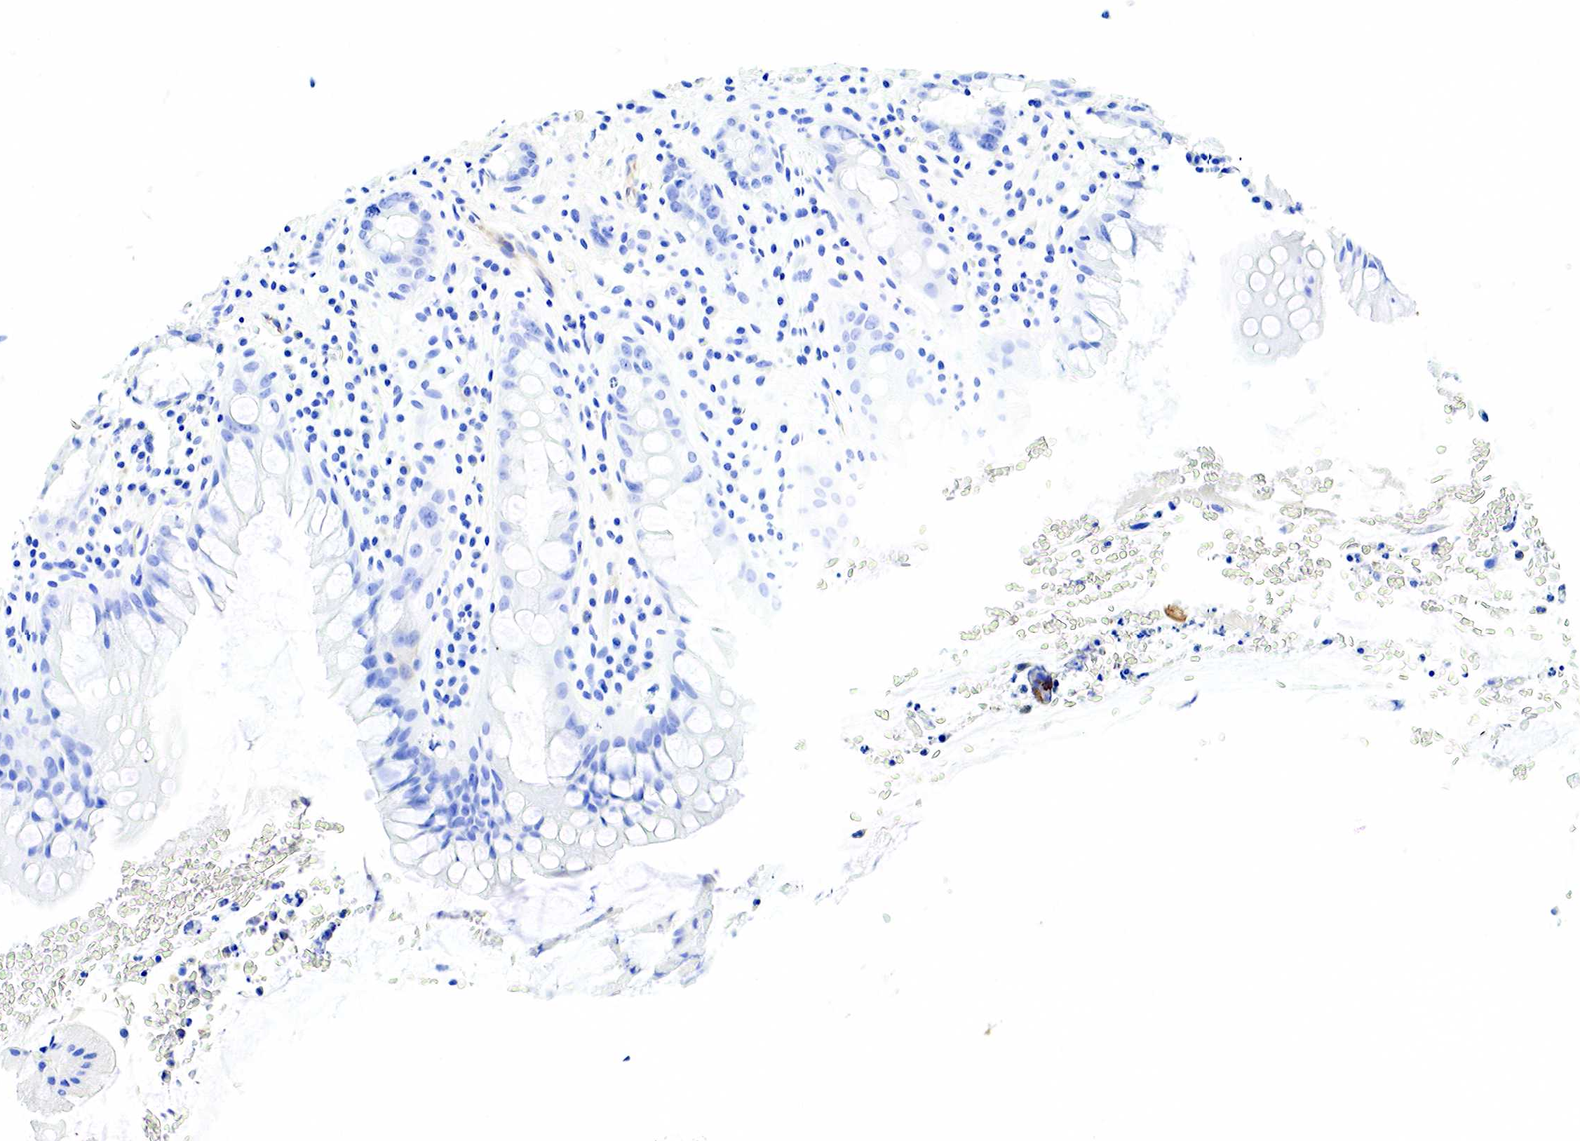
{"staining": {"intensity": "negative", "quantity": "none", "location": "none"}, "tissue": "rectum", "cell_type": "Glandular cells", "image_type": "normal", "snomed": [{"axis": "morphology", "description": "Normal tissue, NOS"}, {"axis": "topography", "description": "Rectum"}], "caption": "DAB immunohistochemical staining of benign rectum displays no significant staining in glandular cells. (DAB (3,3'-diaminobenzidine) IHC visualized using brightfield microscopy, high magnification).", "gene": "KRT7", "patient": {"sex": "male", "age": 65}}